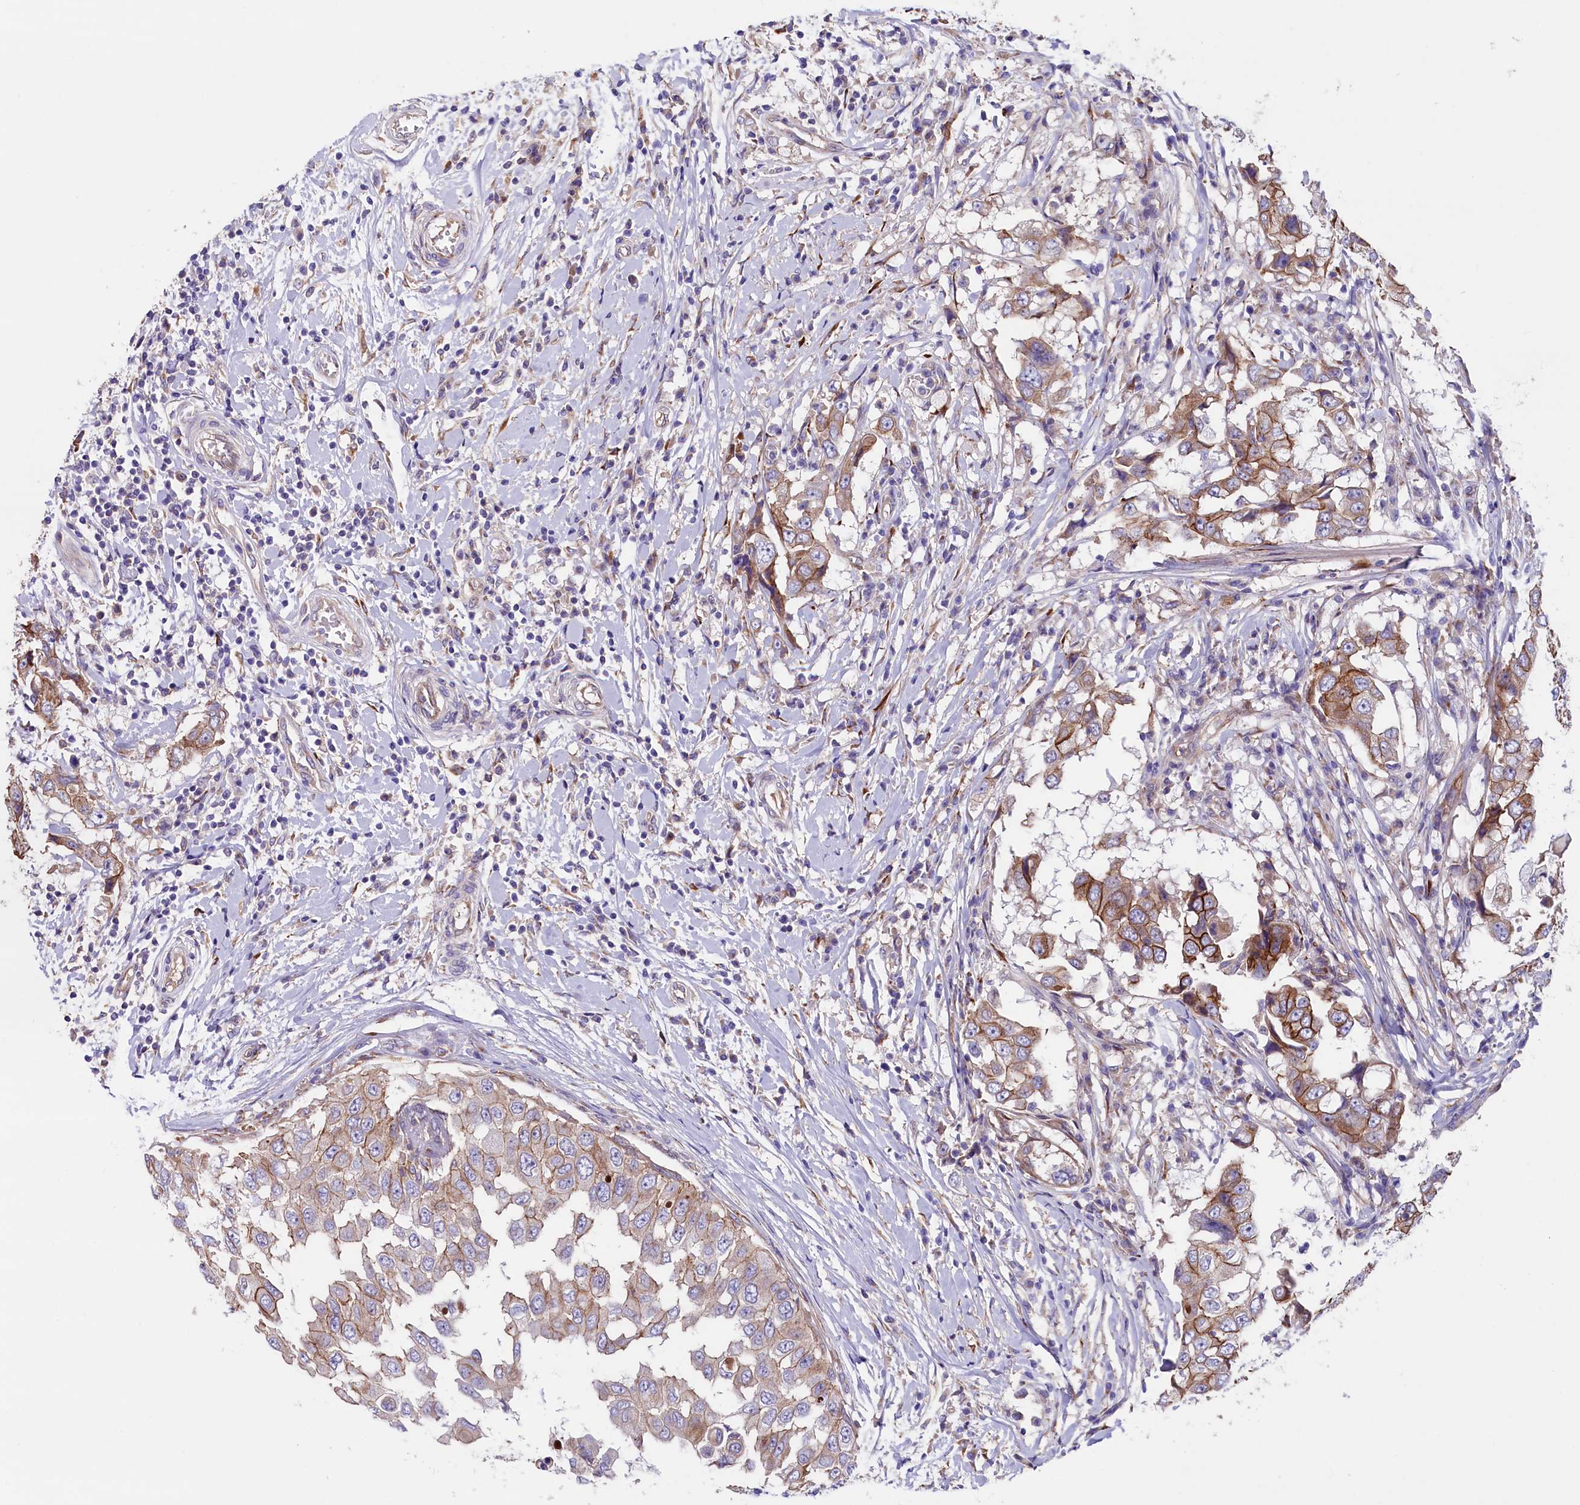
{"staining": {"intensity": "moderate", "quantity": ">75%", "location": "cytoplasmic/membranous"}, "tissue": "breast cancer", "cell_type": "Tumor cells", "image_type": "cancer", "snomed": [{"axis": "morphology", "description": "Duct carcinoma"}, {"axis": "topography", "description": "Breast"}], "caption": "Tumor cells exhibit medium levels of moderate cytoplasmic/membranous expression in about >75% of cells in human infiltrating ductal carcinoma (breast).", "gene": "GPR108", "patient": {"sex": "female", "age": 27}}